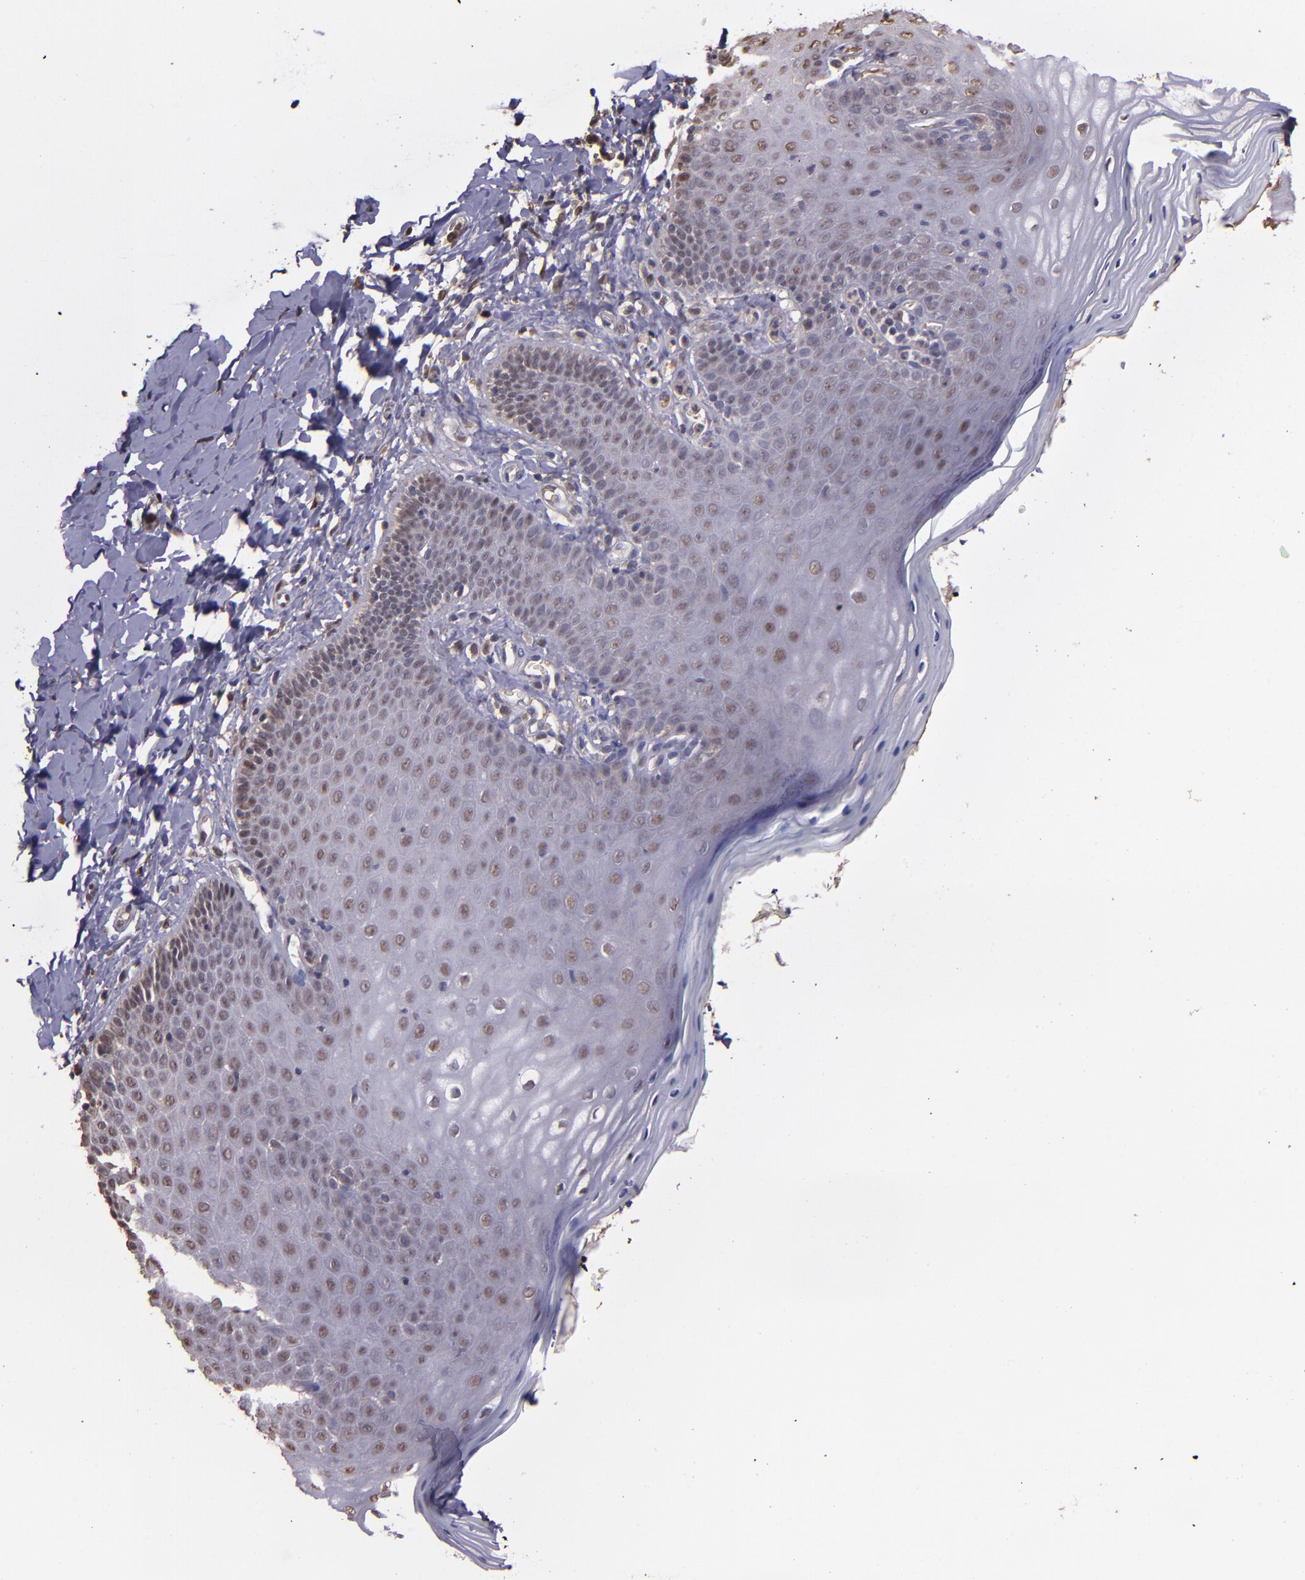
{"staining": {"intensity": "weak", "quantity": "25%-75%", "location": "nuclear"}, "tissue": "vagina", "cell_type": "Squamous epithelial cells", "image_type": "normal", "snomed": [{"axis": "morphology", "description": "Normal tissue, NOS"}, {"axis": "topography", "description": "Vagina"}], "caption": "Immunohistochemical staining of benign vagina exhibits weak nuclear protein expression in about 25%-75% of squamous epithelial cells.", "gene": "SERPINF2", "patient": {"sex": "female", "age": 55}}